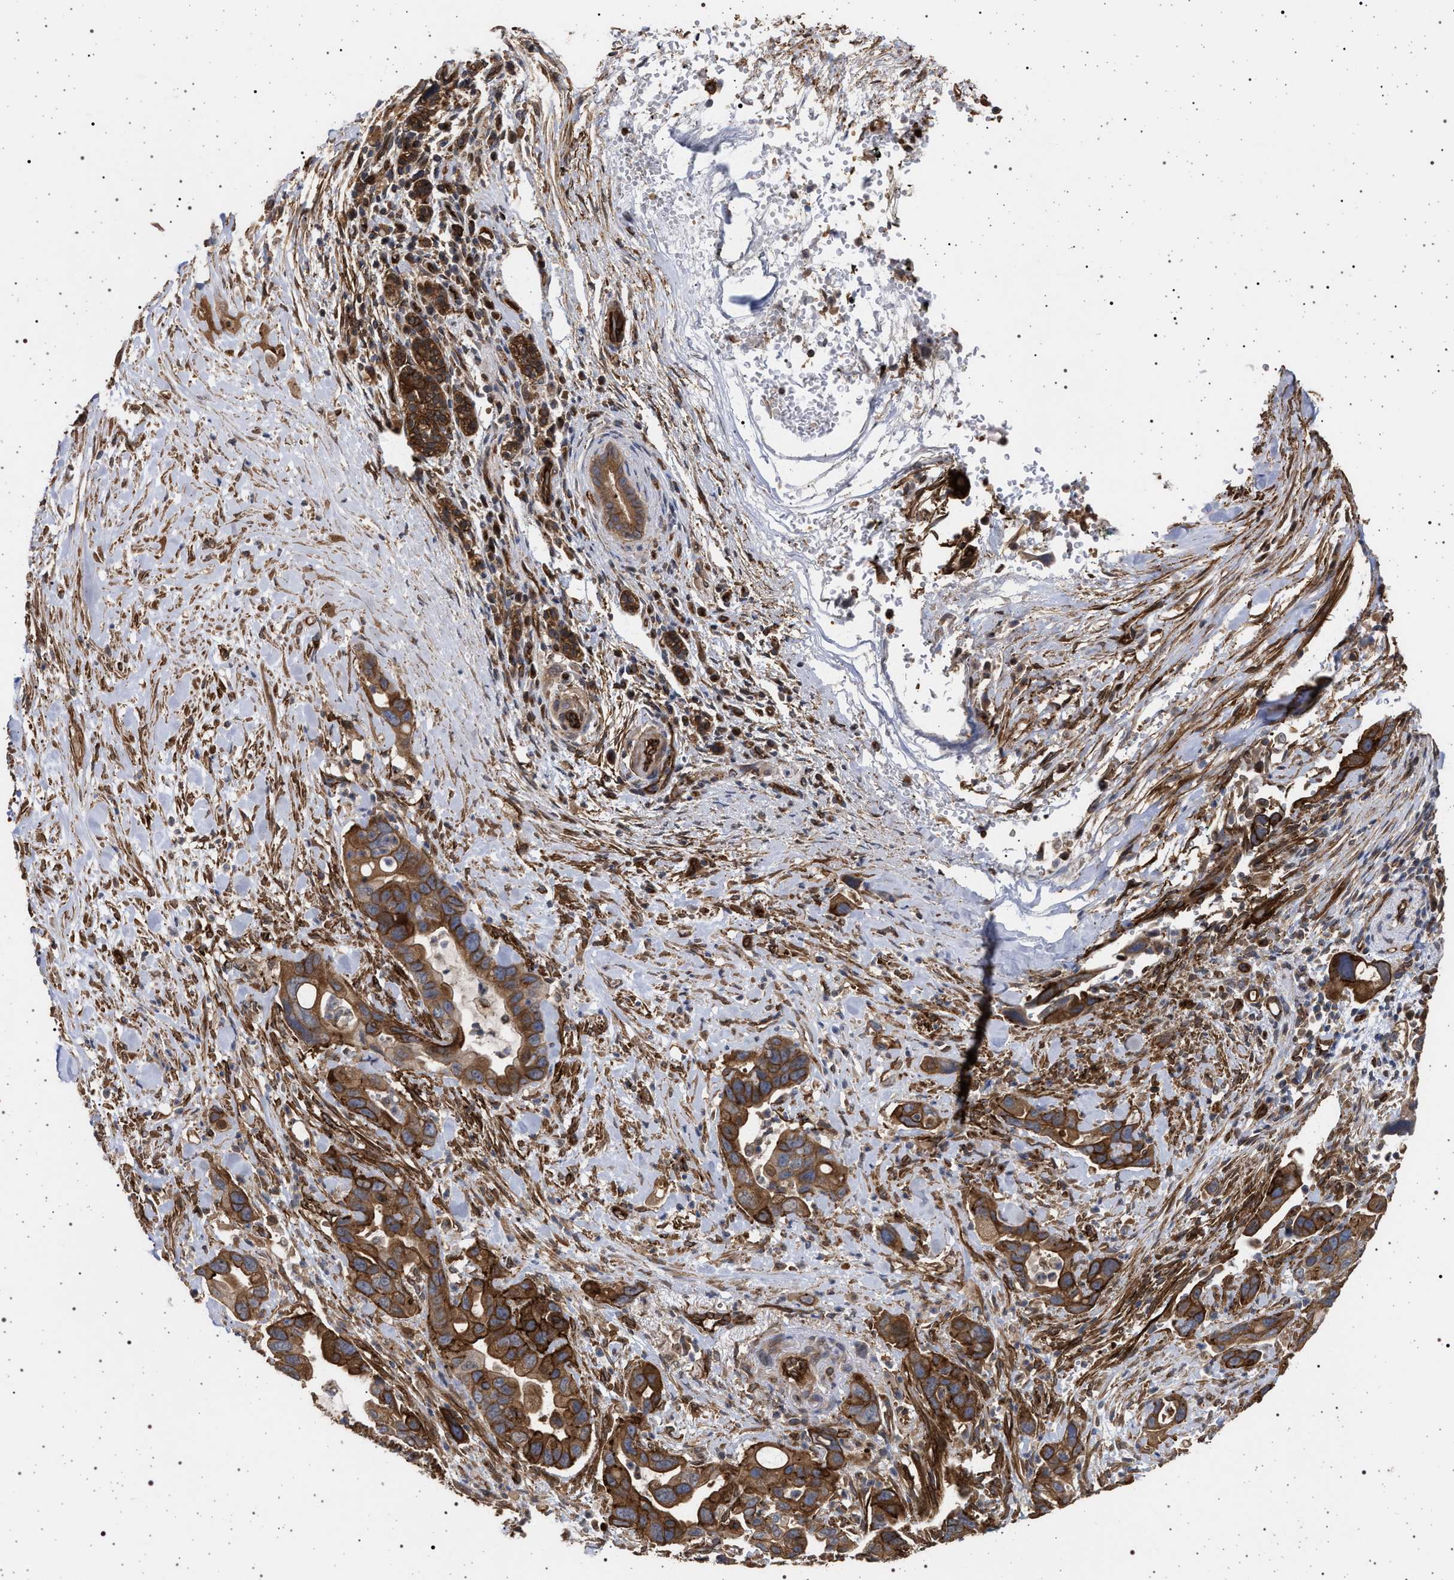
{"staining": {"intensity": "strong", "quantity": ">75%", "location": "cytoplasmic/membranous"}, "tissue": "pancreatic cancer", "cell_type": "Tumor cells", "image_type": "cancer", "snomed": [{"axis": "morphology", "description": "Adenocarcinoma, NOS"}, {"axis": "topography", "description": "Pancreas"}], "caption": "Strong cytoplasmic/membranous expression for a protein is identified in approximately >75% of tumor cells of adenocarcinoma (pancreatic) using immunohistochemistry.", "gene": "IFT20", "patient": {"sex": "female", "age": 70}}